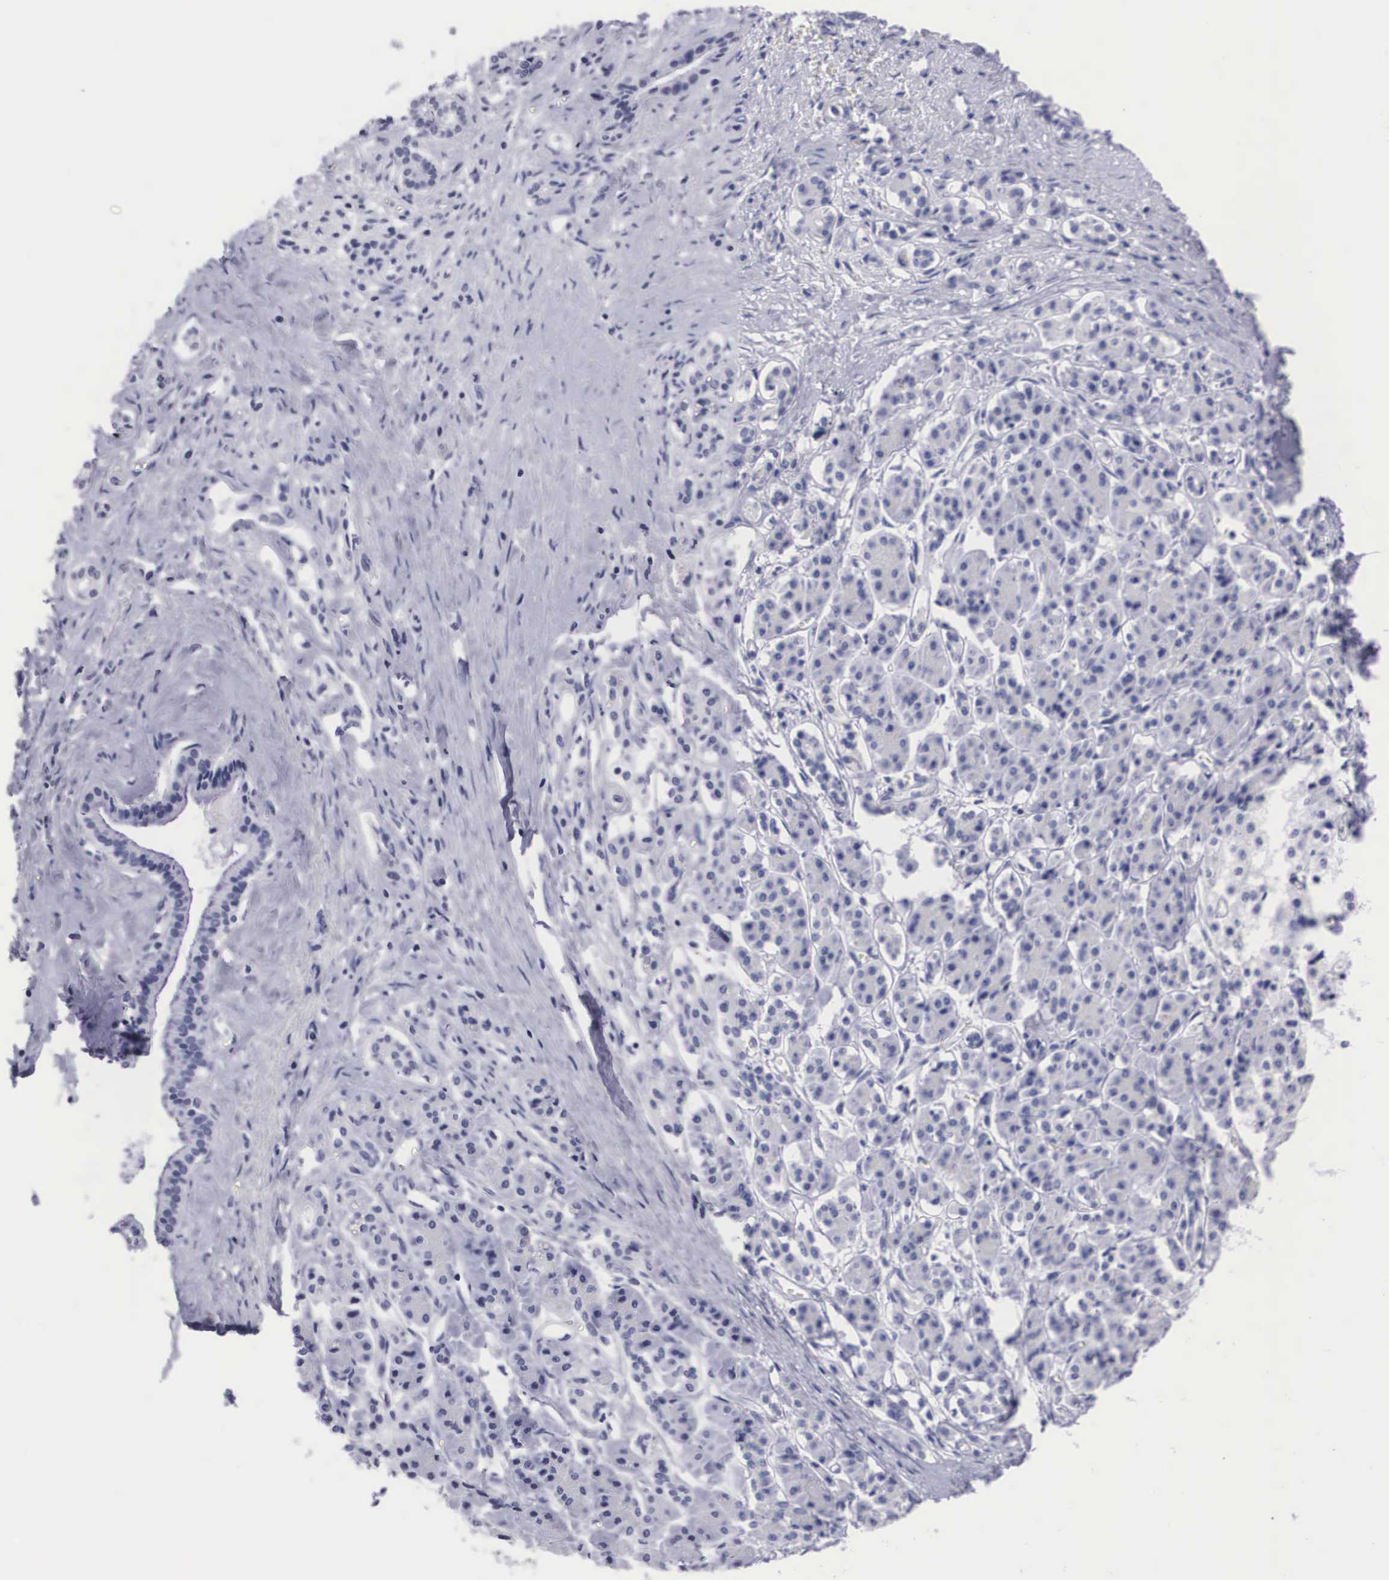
{"staining": {"intensity": "negative", "quantity": "none", "location": "none"}, "tissue": "pancreatic cancer", "cell_type": "Tumor cells", "image_type": "cancer", "snomed": [{"axis": "morphology", "description": "Adenocarcinoma, NOS"}, {"axis": "topography", "description": "Pancreas"}], "caption": "Tumor cells show no significant positivity in pancreatic cancer.", "gene": "C22orf31", "patient": {"sex": "male", "age": 59}}